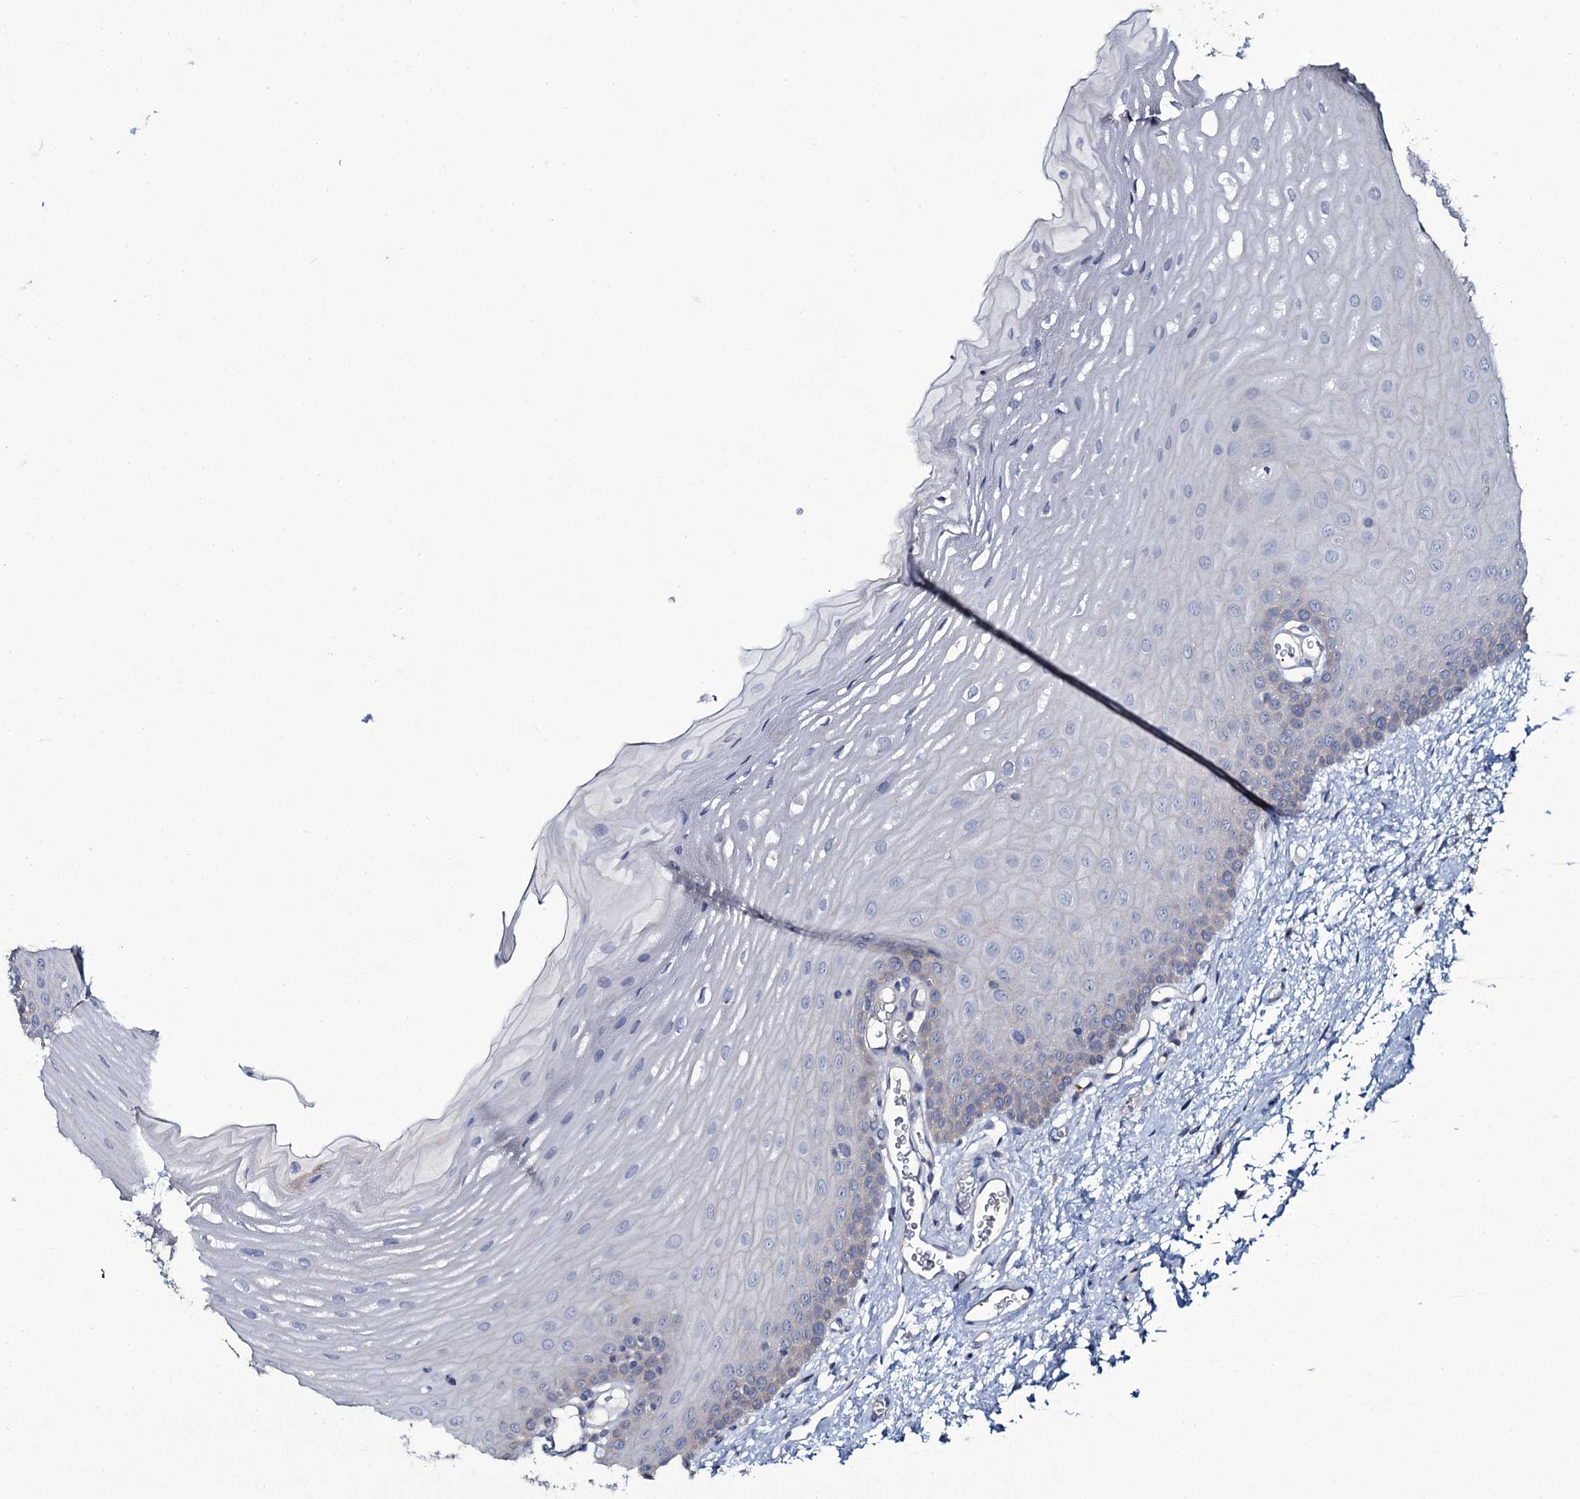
{"staining": {"intensity": "negative", "quantity": "none", "location": "none"}, "tissue": "oral mucosa", "cell_type": "Squamous epithelial cells", "image_type": "normal", "snomed": [{"axis": "morphology", "description": "Normal tissue, NOS"}, {"axis": "topography", "description": "Oral tissue"}], "caption": "This photomicrograph is of benign oral mucosa stained with immunohistochemistry to label a protein in brown with the nuclei are counter-stained blue. There is no expression in squamous epithelial cells.", "gene": "SNAP23", "patient": {"sex": "female", "age": 70}}